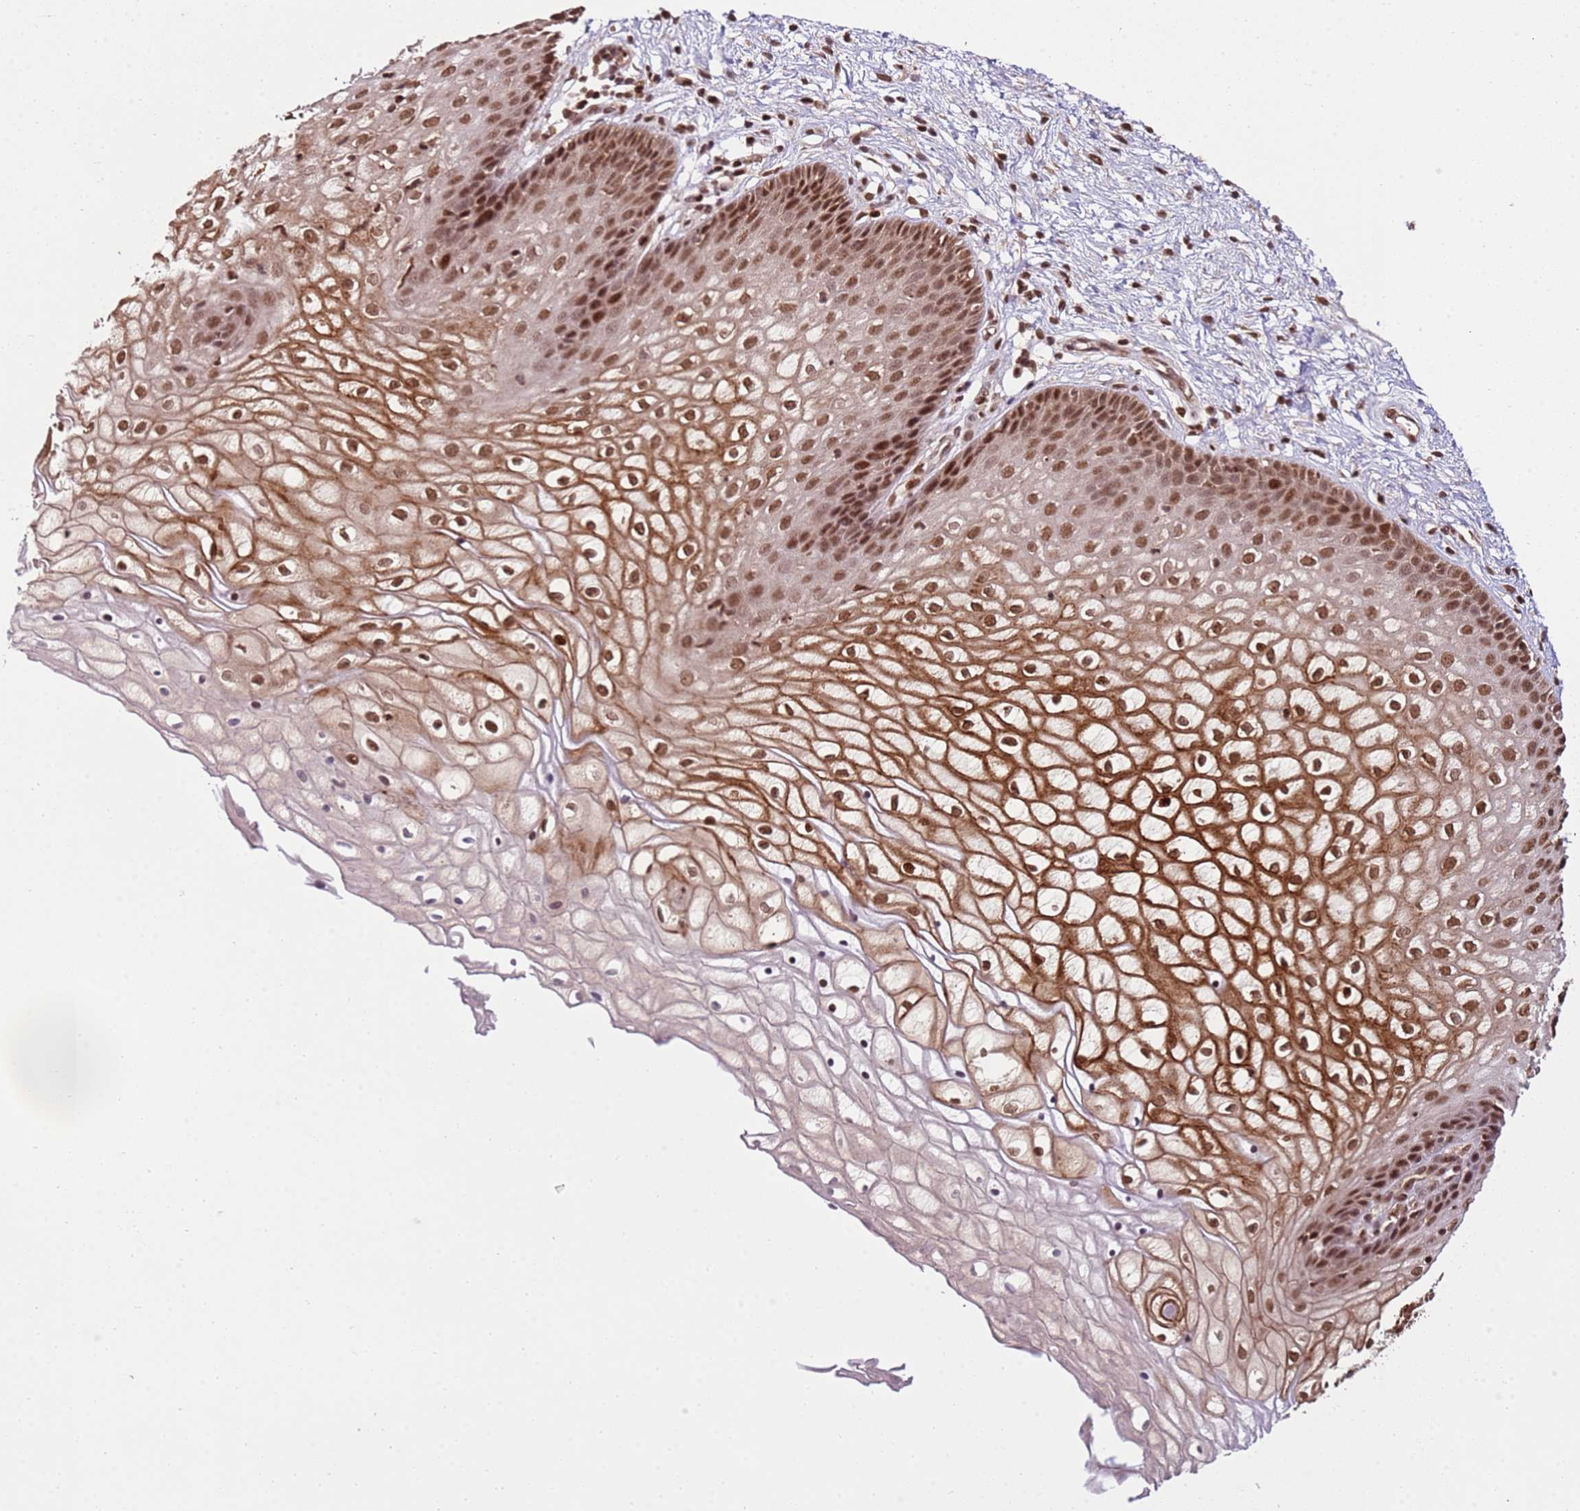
{"staining": {"intensity": "strong", "quantity": ">75%", "location": "cytoplasmic/membranous,nuclear"}, "tissue": "vagina", "cell_type": "Squamous epithelial cells", "image_type": "normal", "snomed": [{"axis": "morphology", "description": "Normal tissue, NOS"}, {"axis": "topography", "description": "Vagina"}], "caption": "DAB immunohistochemical staining of unremarkable human vagina demonstrates strong cytoplasmic/membranous,nuclear protein expression in about >75% of squamous epithelial cells. (Stains: DAB (3,3'-diaminobenzidine) in brown, nuclei in blue, Microscopy: brightfield microscopy at high magnification).", "gene": "ZBTB12", "patient": {"sex": "female", "age": 34}}